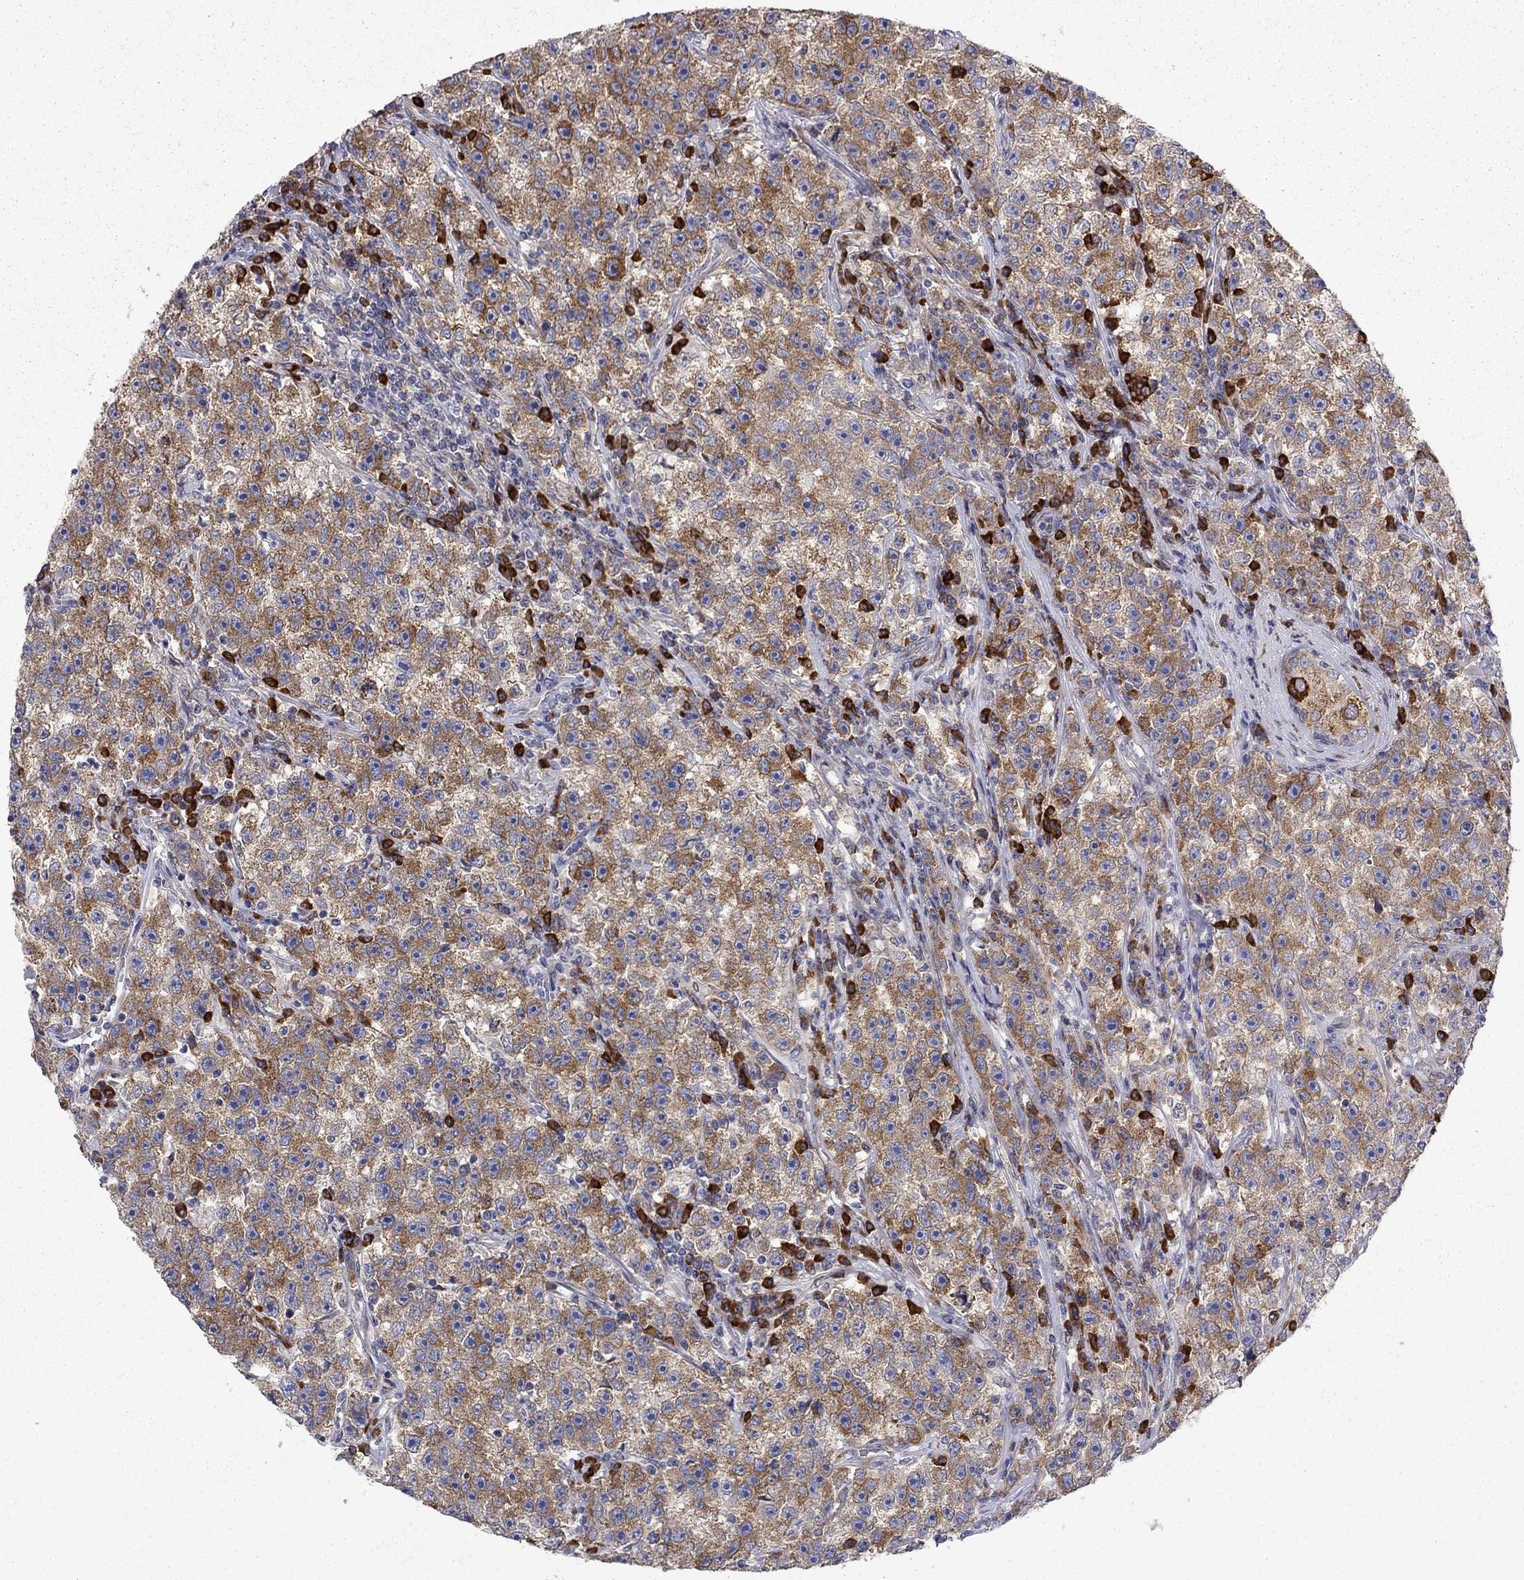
{"staining": {"intensity": "strong", "quantity": ">75%", "location": "cytoplasmic/membranous"}, "tissue": "testis cancer", "cell_type": "Tumor cells", "image_type": "cancer", "snomed": [{"axis": "morphology", "description": "Seminoma, NOS"}, {"axis": "topography", "description": "Testis"}], "caption": "There is high levels of strong cytoplasmic/membranous positivity in tumor cells of seminoma (testis), as demonstrated by immunohistochemical staining (brown color).", "gene": "PABPC4", "patient": {"sex": "male", "age": 22}}